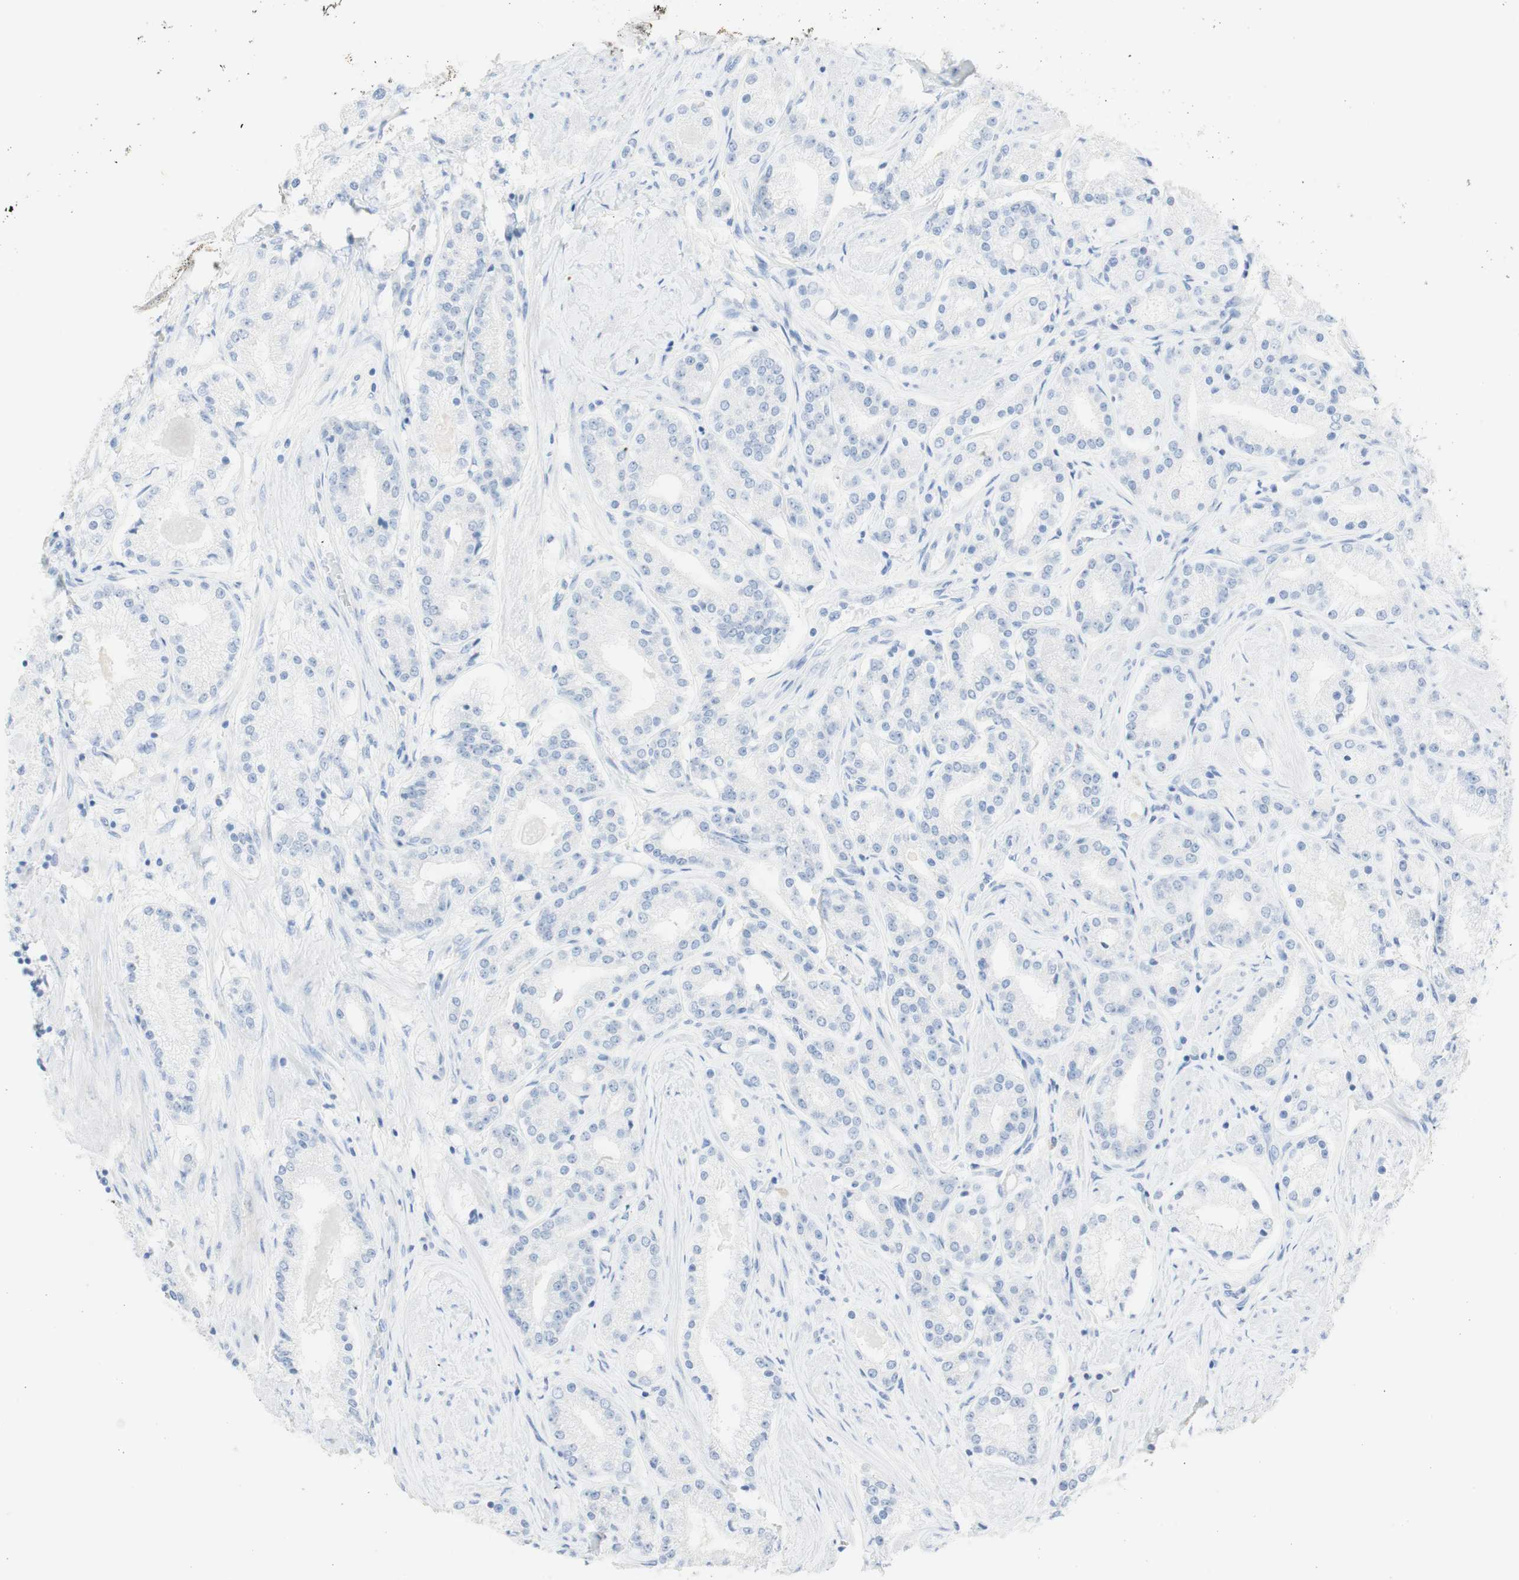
{"staining": {"intensity": "negative", "quantity": "none", "location": "none"}, "tissue": "prostate cancer", "cell_type": "Tumor cells", "image_type": "cancer", "snomed": [{"axis": "morphology", "description": "Adenocarcinoma, Low grade"}, {"axis": "topography", "description": "Prostate"}], "caption": "A histopathology image of human prostate adenocarcinoma (low-grade) is negative for staining in tumor cells.", "gene": "TPO", "patient": {"sex": "male", "age": 63}}